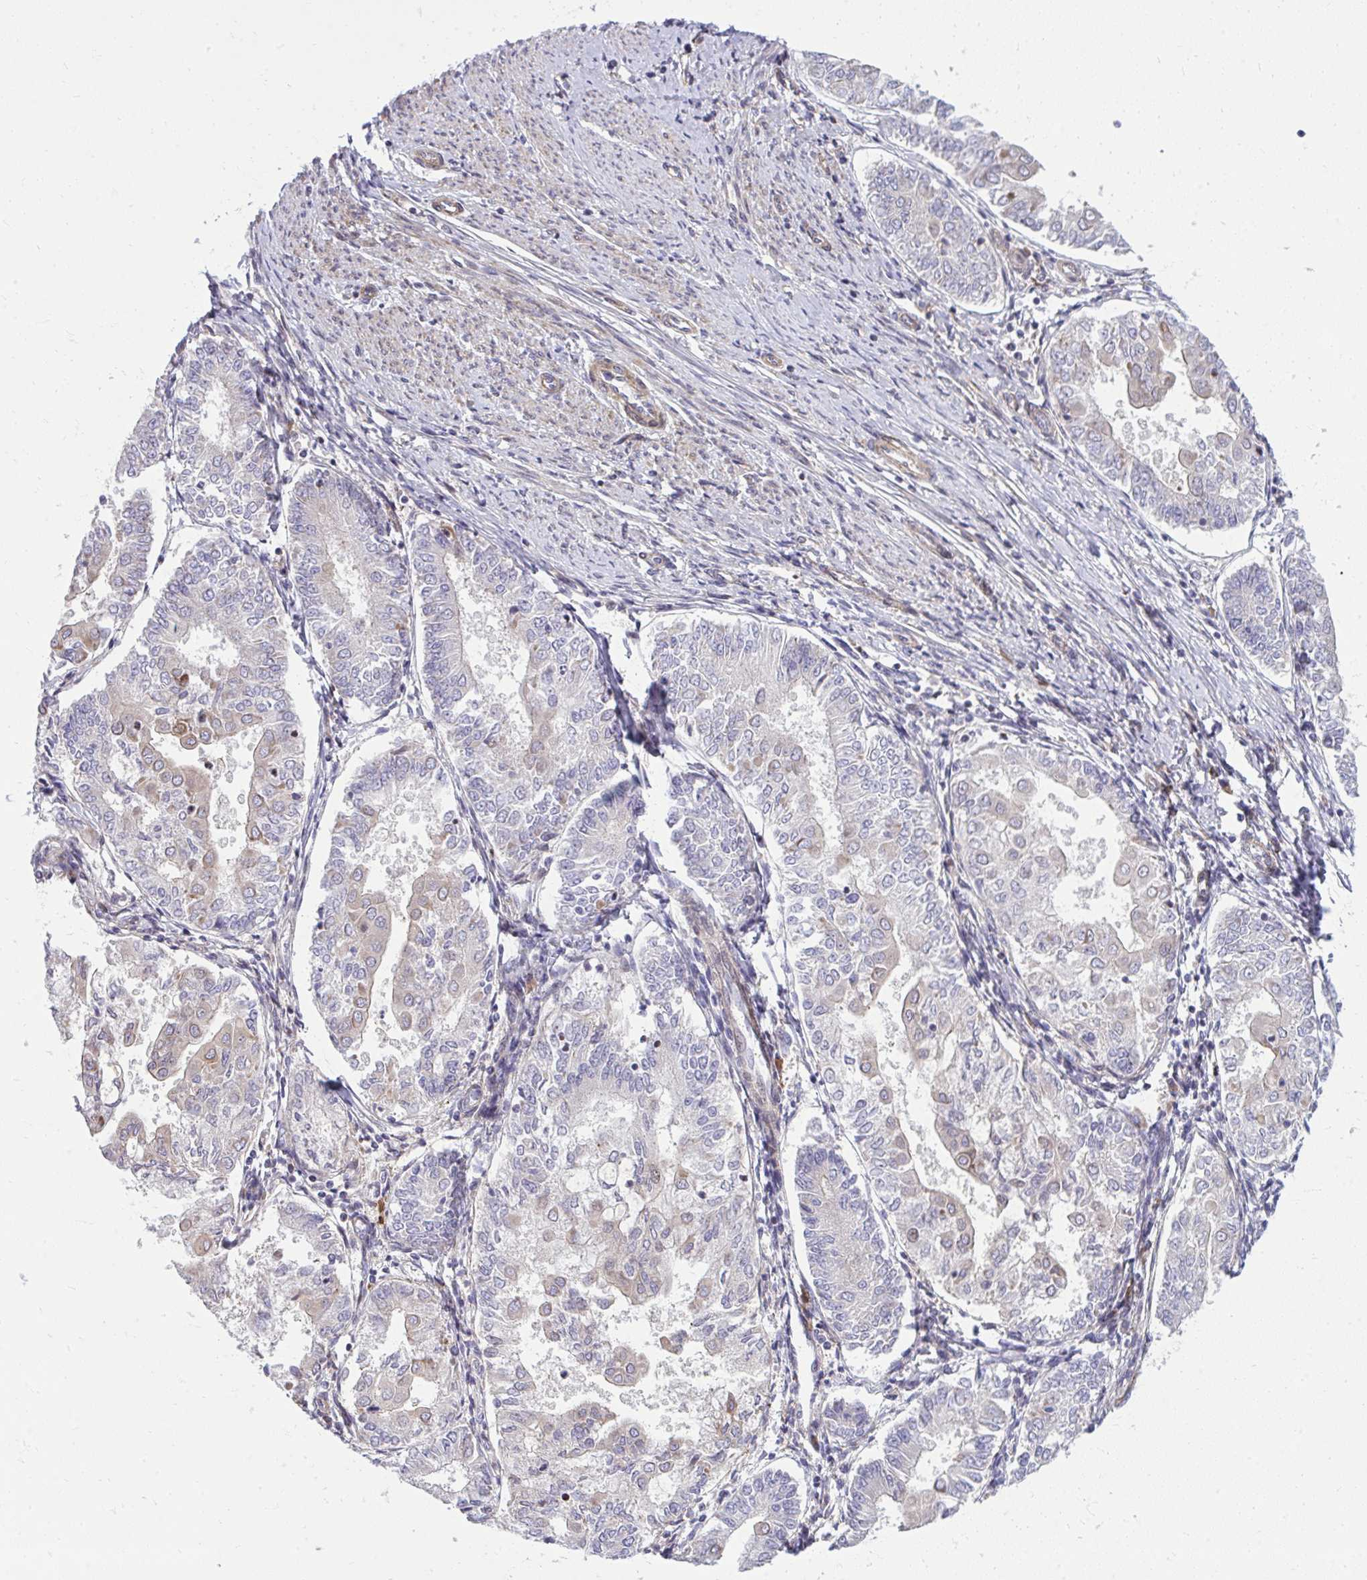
{"staining": {"intensity": "negative", "quantity": "none", "location": "none"}, "tissue": "endometrial cancer", "cell_type": "Tumor cells", "image_type": "cancer", "snomed": [{"axis": "morphology", "description": "Adenocarcinoma, NOS"}, {"axis": "topography", "description": "Endometrium"}], "caption": "DAB immunohistochemical staining of human endometrial adenocarcinoma shows no significant positivity in tumor cells.", "gene": "ZSCAN9", "patient": {"sex": "female", "age": 68}}